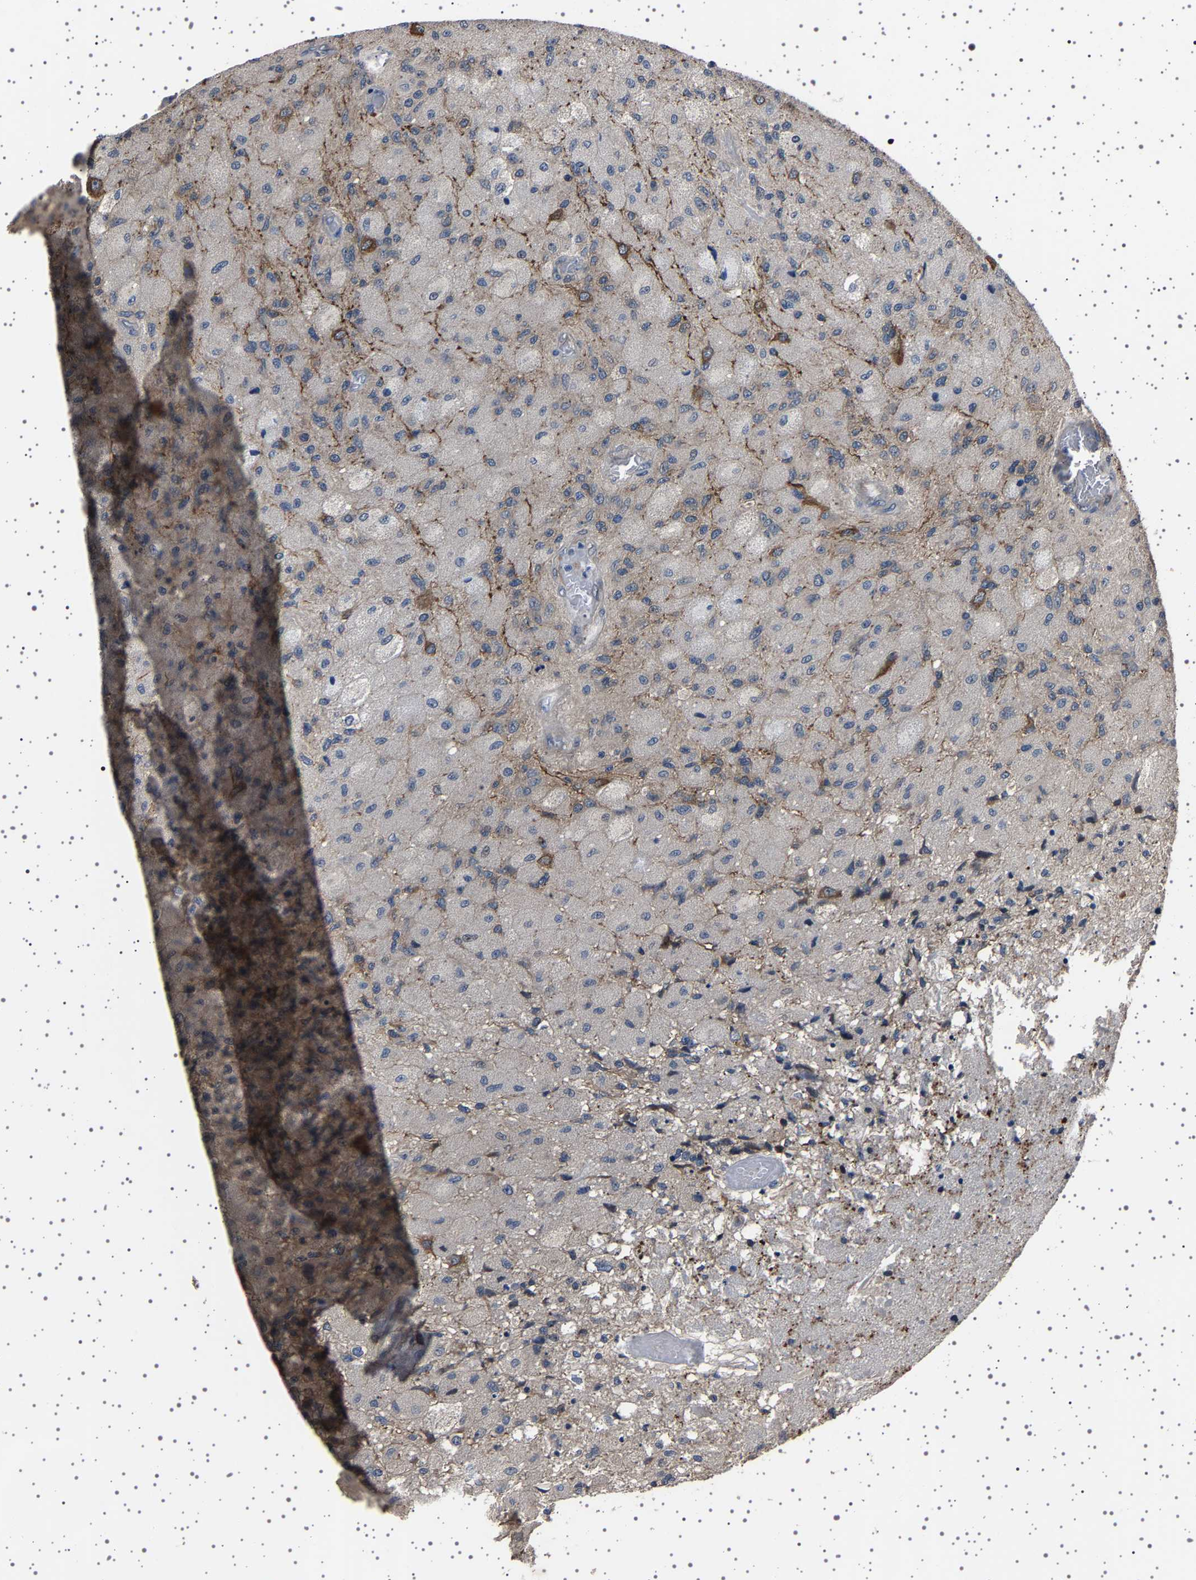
{"staining": {"intensity": "negative", "quantity": "none", "location": "none"}, "tissue": "glioma", "cell_type": "Tumor cells", "image_type": "cancer", "snomed": [{"axis": "morphology", "description": "Normal tissue, NOS"}, {"axis": "morphology", "description": "Glioma, malignant, High grade"}, {"axis": "topography", "description": "Cerebral cortex"}], "caption": "A histopathology image of high-grade glioma (malignant) stained for a protein shows no brown staining in tumor cells. (DAB (3,3'-diaminobenzidine) immunohistochemistry (IHC) with hematoxylin counter stain).", "gene": "NCKAP1", "patient": {"sex": "male", "age": 77}}